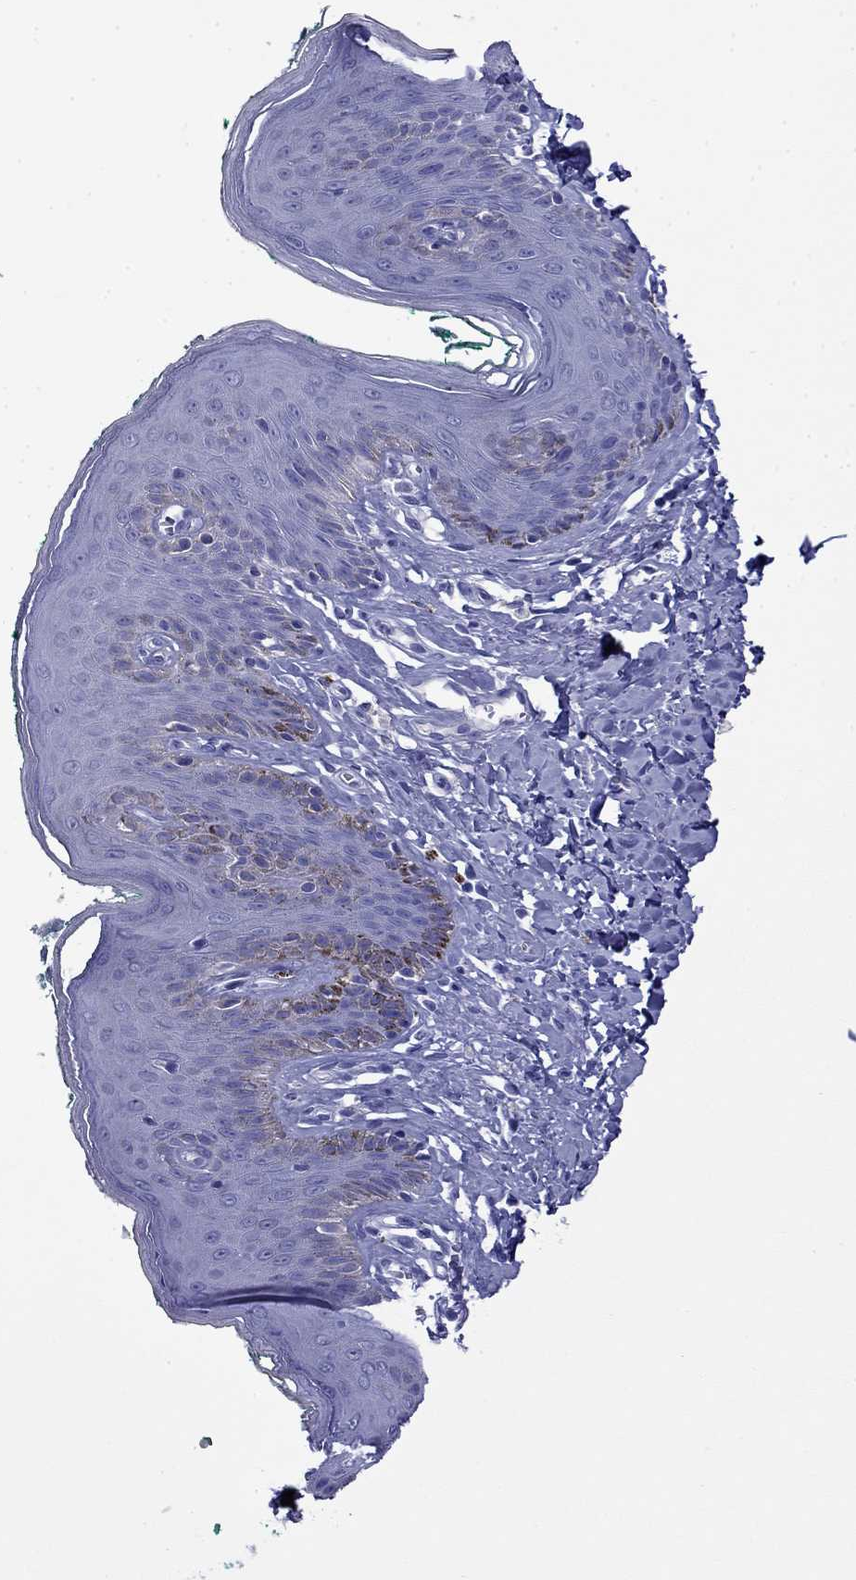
{"staining": {"intensity": "negative", "quantity": "none", "location": "none"}, "tissue": "skin", "cell_type": "Epidermal cells", "image_type": "normal", "snomed": [{"axis": "morphology", "description": "Normal tissue, NOS"}, {"axis": "topography", "description": "Vulva"}], "caption": "High magnification brightfield microscopy of normal skin stained with DAB (brown) and counterstained with hematoxylin (blue): epidermal cells show no significant expression.", "gene": "MYO15A", "patient": {"sex": "female", "age": 66}}